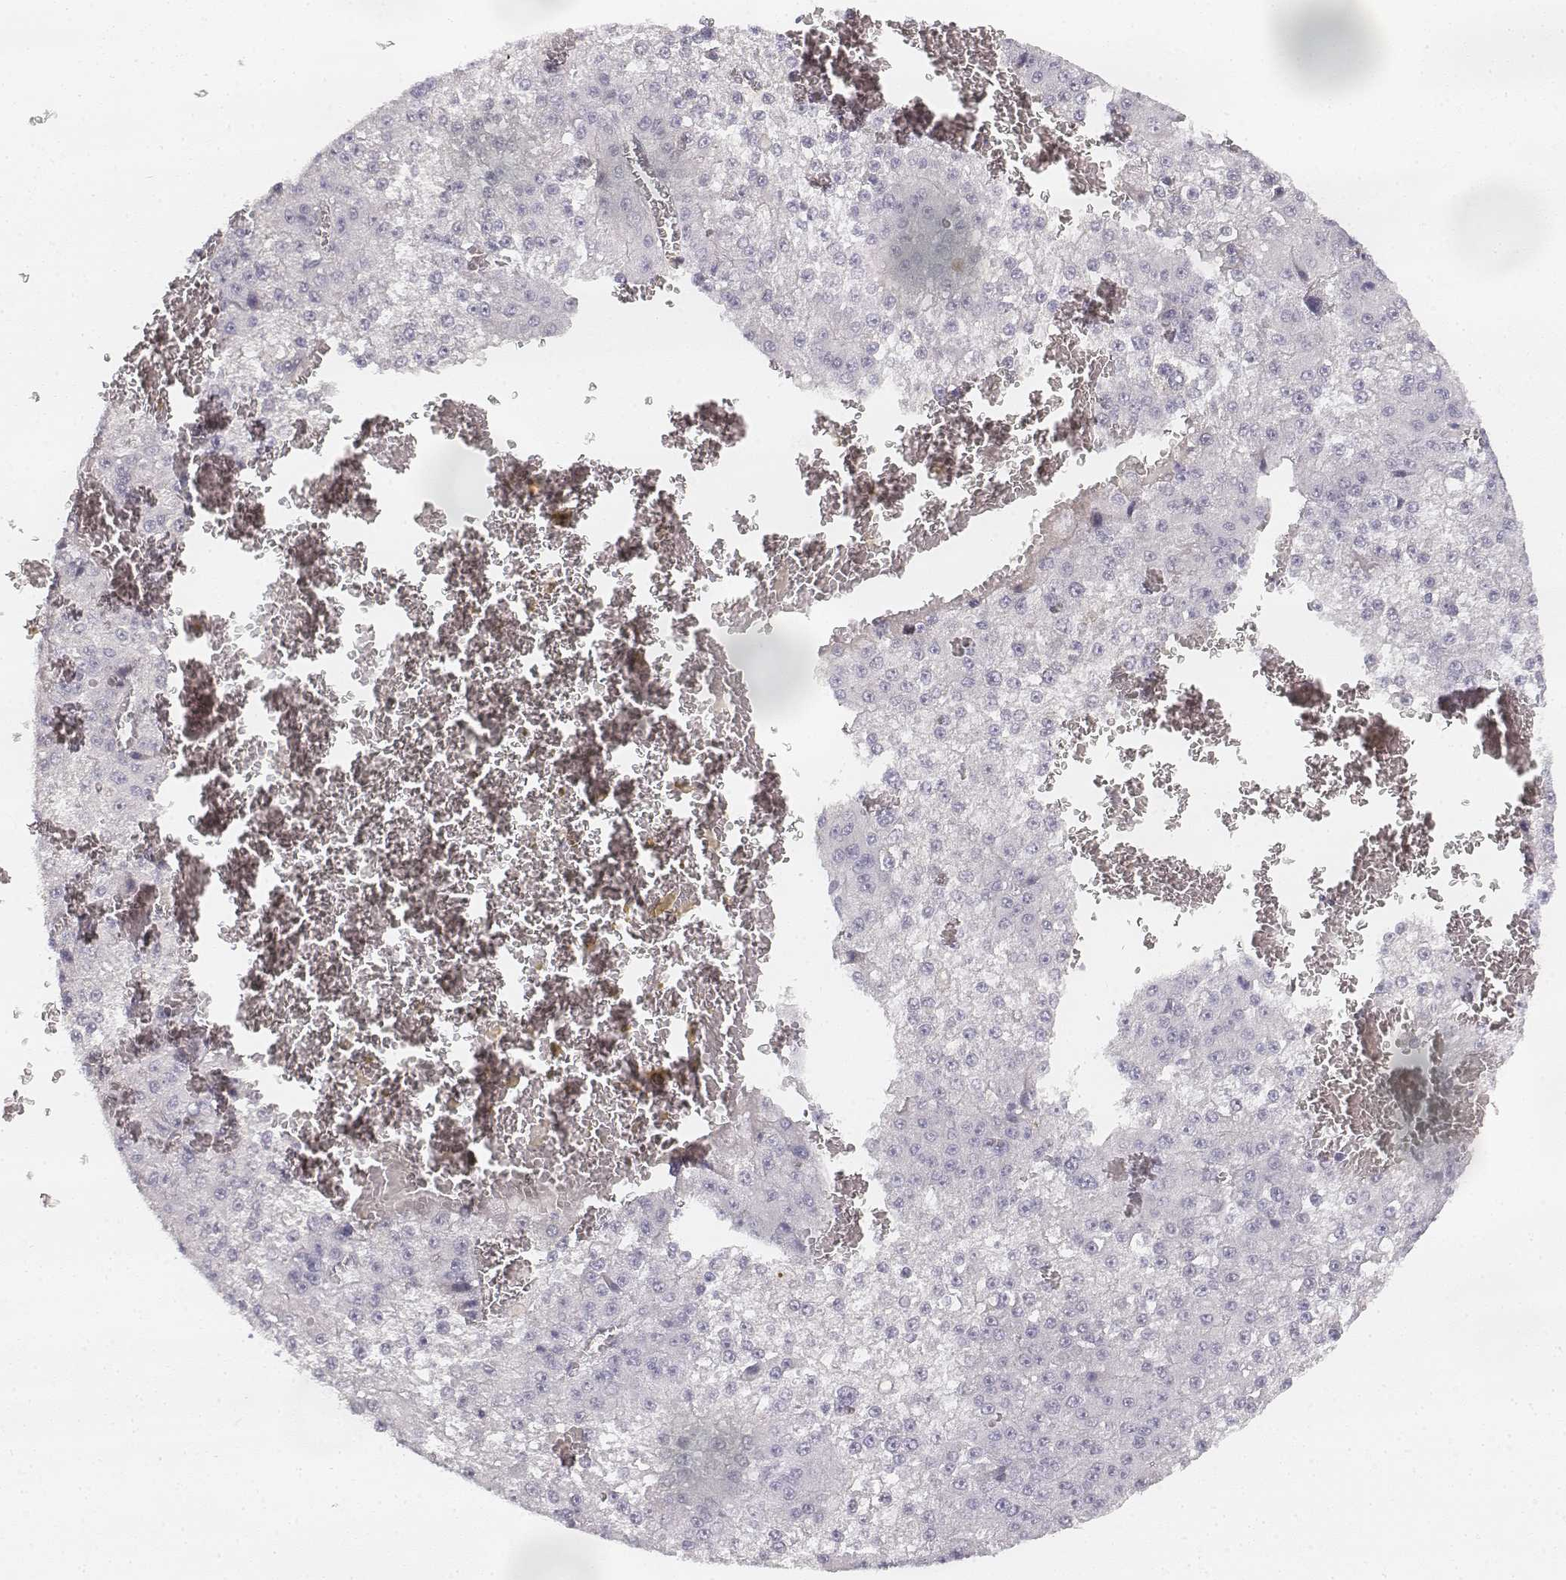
{"staining": {"intensity": "negative", "quantity": "none", "location": "none"}, "tissue": "liver cancer", "cell_type": "Tumor cells", "image_type": "cancer", "snomed": [{"axis": "morphology", "description": "Carcinoma, Hepatocellular, NOS"}, {"axis": "topography", "description": "Liver"}], "caption": "DAB immunohistochemical staining of hepatocellular carcinoma (liver) displays no significant staining in tumor cells.", "gene": "DSG4", "patient": {"sex": "female", "age": 73}}